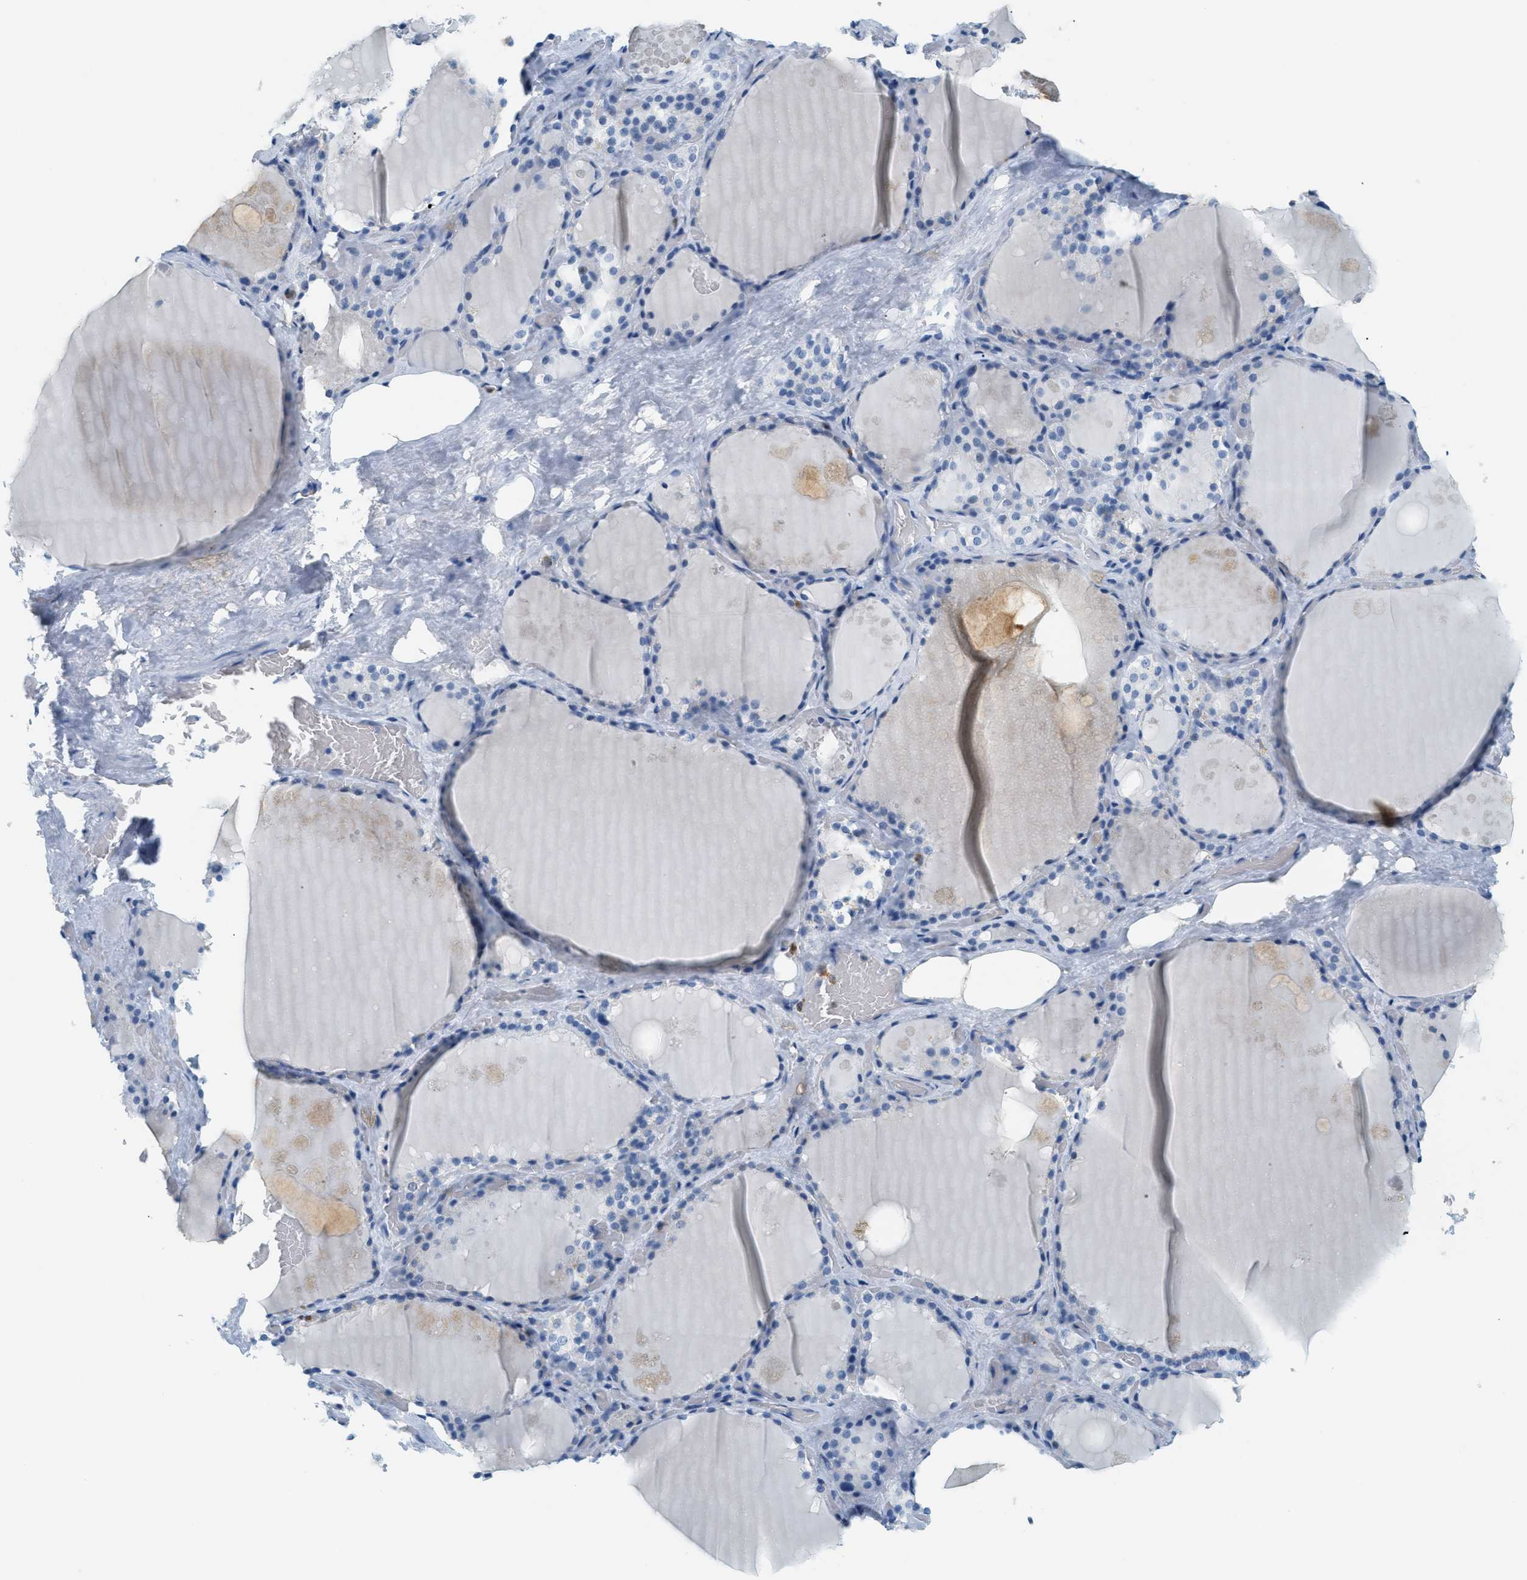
{"staining": {"intensity": "negative", "quantity": "none", "location": "none"}, "tissue": "thyroid gland", "cell_type": "Glandular cells", "image_type": "normal", "snomed": [{"axis": "morphology", "description": "Normal tissue, NOS"}, {"axis": "topography", "description": "Thyroid gland"}], "caption": "Thyroid gland stained for a protein using immunohistochemistry (IHC) reveals no positivity glandular cells.", "gene": "LCN2", "patient": {"sex": "male", "age": 61}}